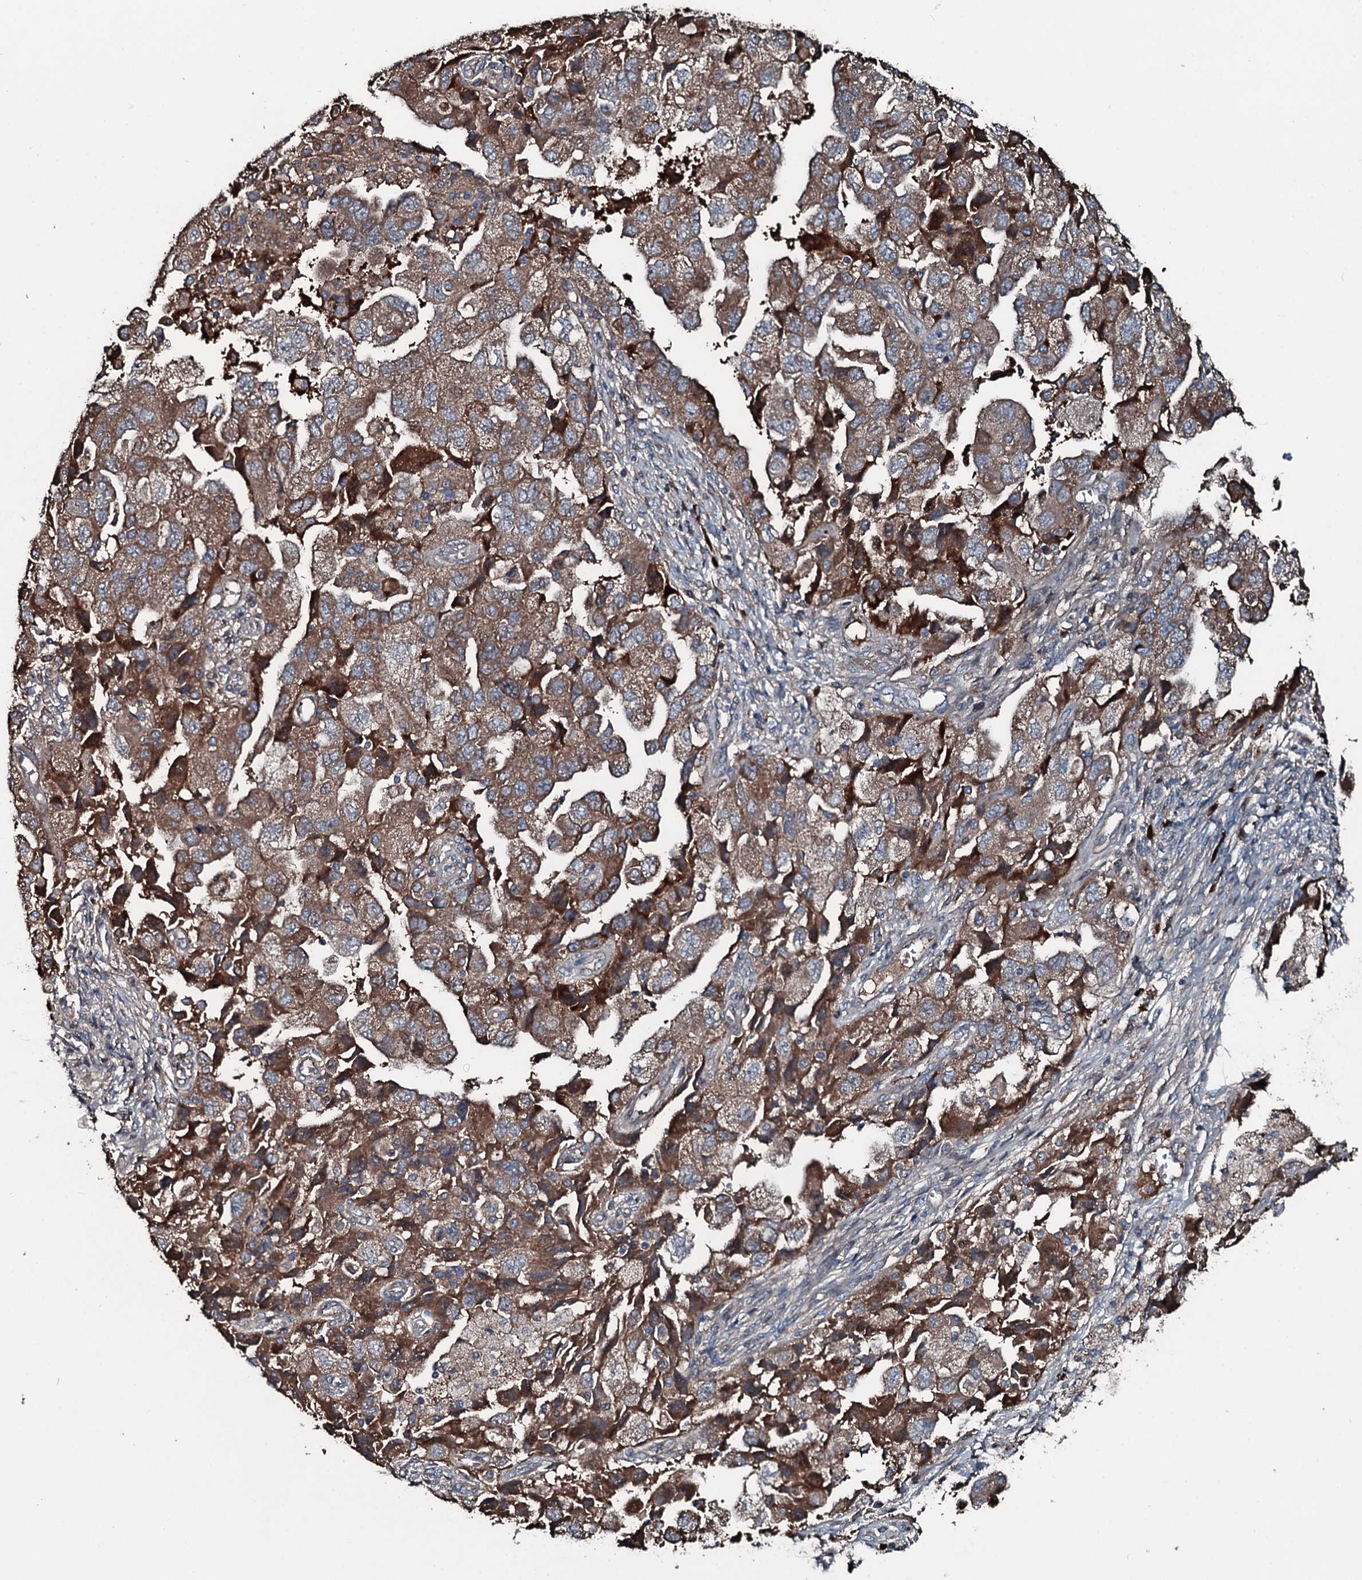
{"staining": {"intensity": "moderate", "quantity": ">75%", "location": "cytoplasmic/membranous"}, "tissue": "ovarian cancer", "cell_type": "Tumor cells", "image_type": "cancer", "snomed": [{"axis": "morphology", "description": "Carcinoma, NOS"}, {"axis": "morphology", "description": "Cystadenocarcinoma, serous, NOS"}, {"axis": "topography", "description": "Ovary"}], "caption": "Protein expression analysis of human carcinoma (ovarian) reveals moderate cytoplasmic/membranous staining in about >75% of tumor cells.", "gene": "AARS1", "patient": {"sex": "female", "age": 69}}